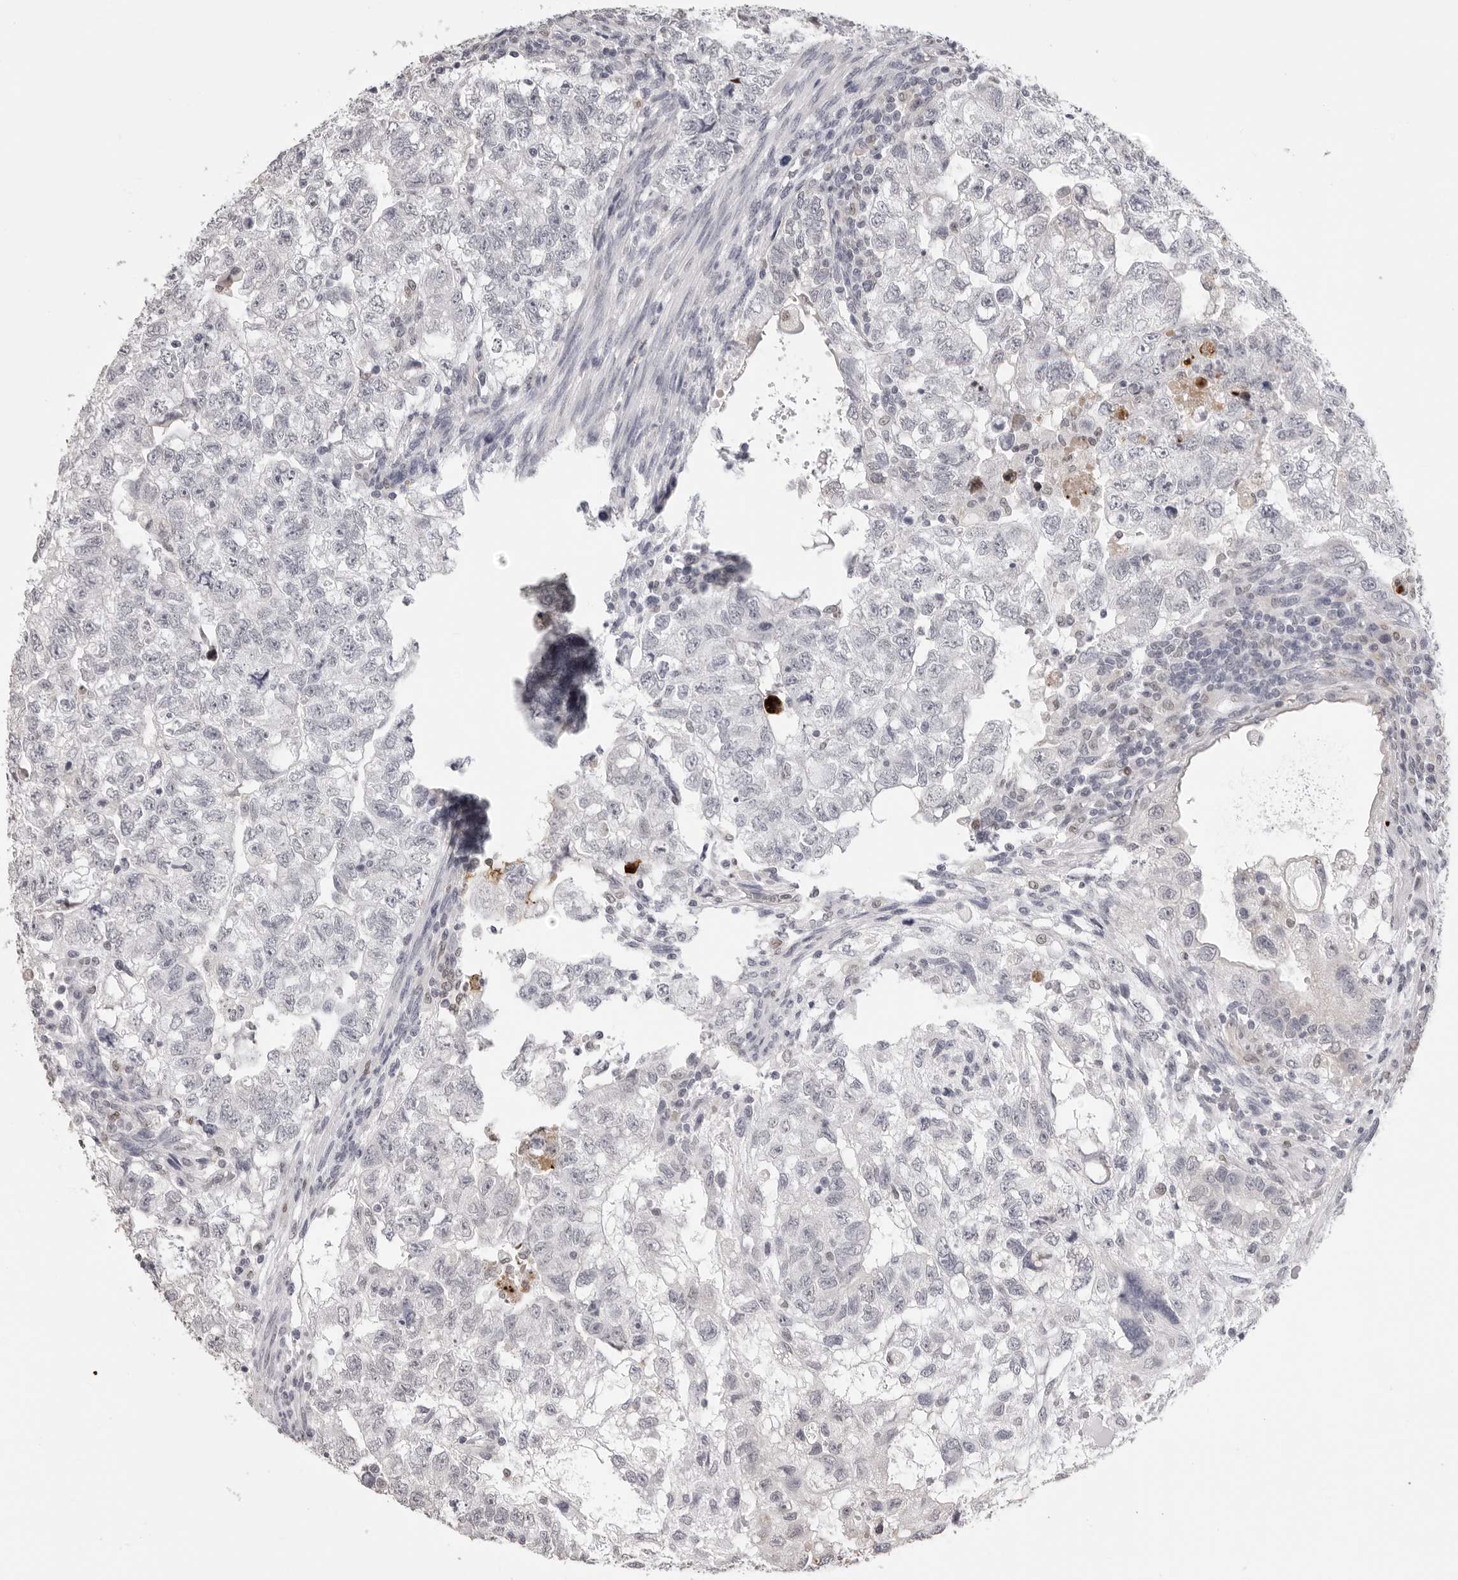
{"staining": {"intensity": "negative", "quantity": "none", "location": "none"}, "tissue": "testis cancer", "cell_type": "Tumor cells", "image_type": "cancer", "snomed": [{"axis": "morphology", "description": "Carcinoma, Embryonal, NOS"}, {"axis": "topography", "description": "Testis"}], "caption": "There is no significant staining in tumor cells of embryonal carcinoma (testis). (Stains: DAB immunohistochemistry with hematoxylin counter stain, Microscopy: brightfield microscopy at high magnification).", "gene": "IL31", "patient": {"sex": "male", "age": 37}}